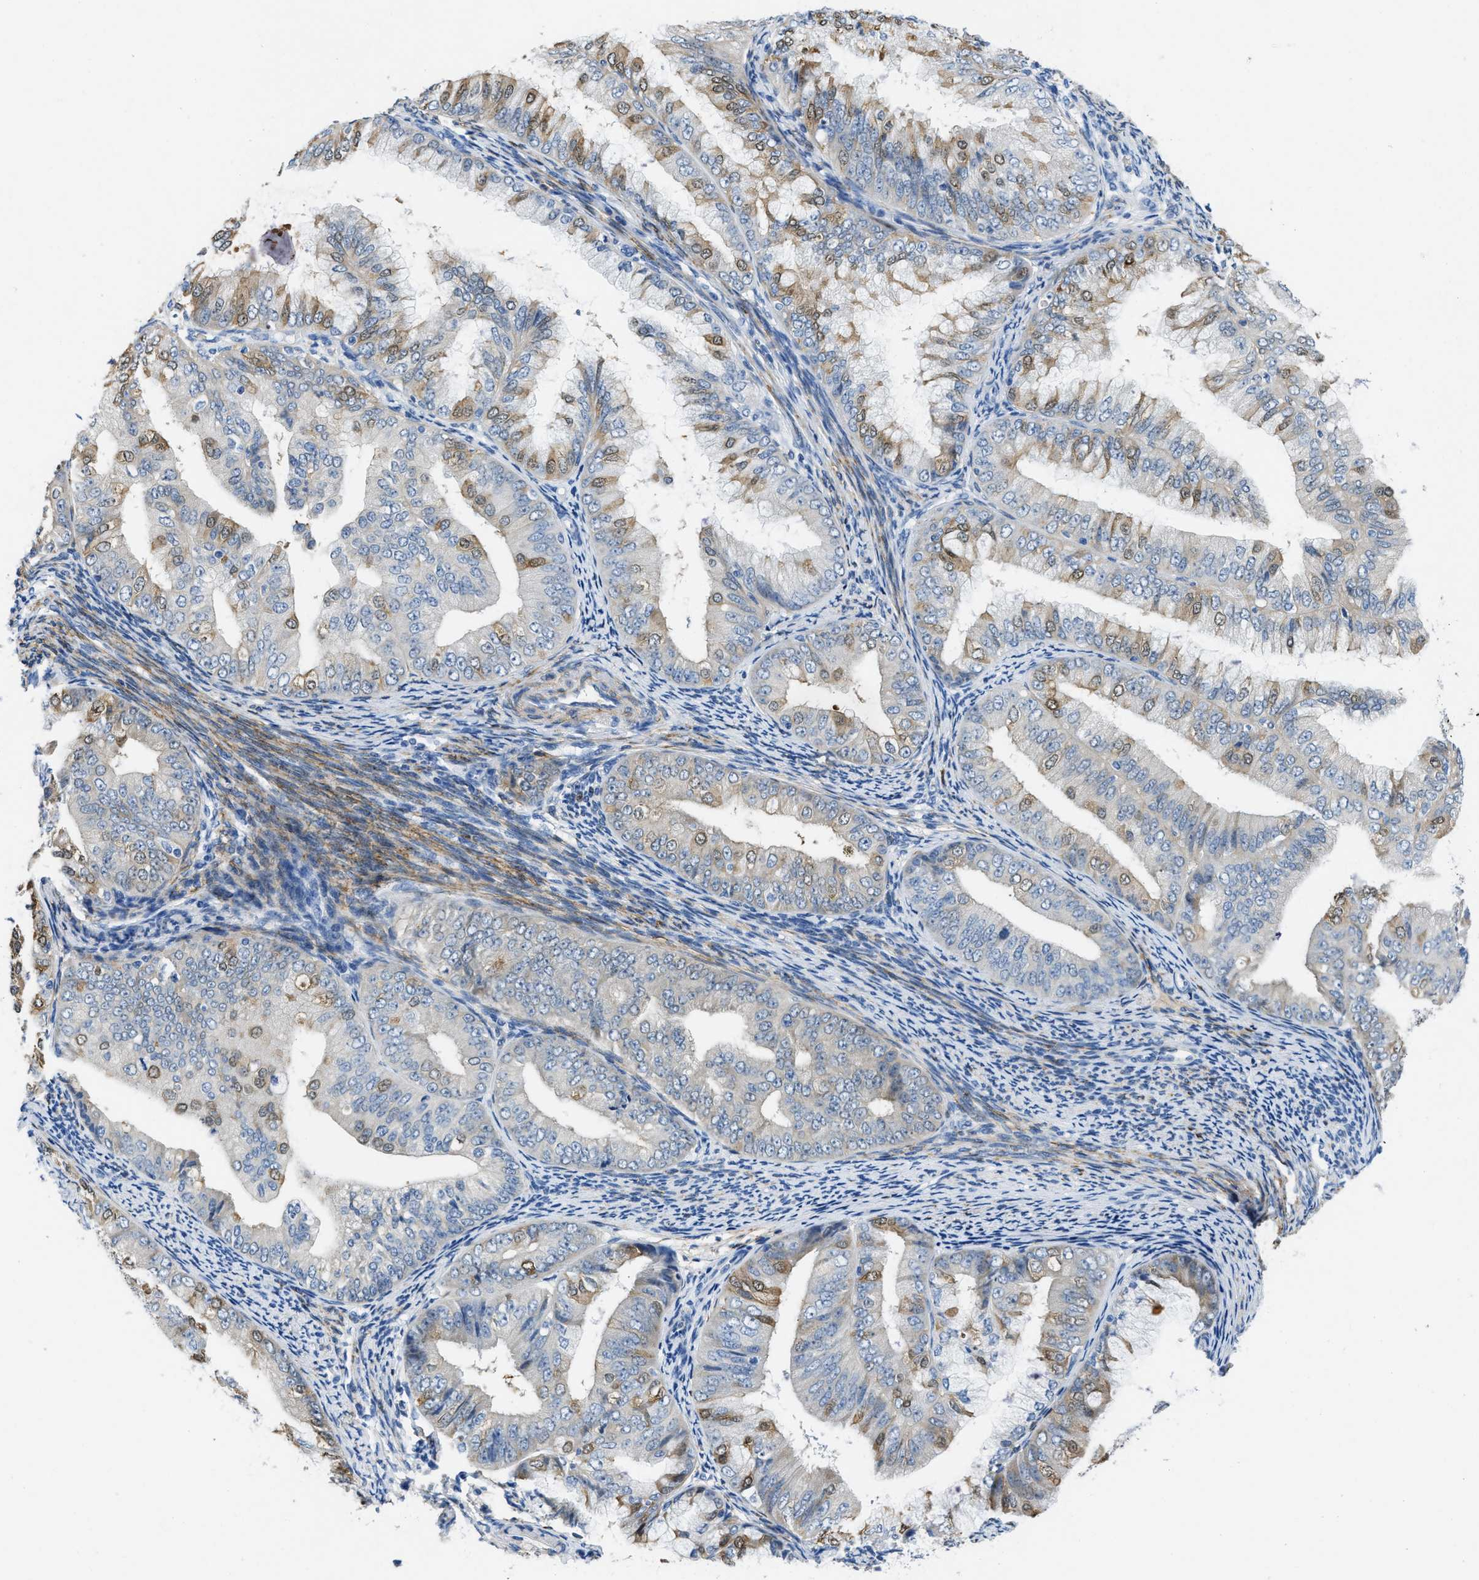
{"staining": {"intensity": "moderate", "quantity": "25%-75%", "location": "cytoplasmic/membranous"}, "tissue": "endometrial cancer", "cell_type": "Tumor cells", "image_type": "cancer", "snomed": [{"axis": "morphology", "description": "Adenocarcinoma, NOS"}, {"axis": "topography", "description": "Endometrium"}], "caption": "Tumor cells reveal medium levels of moderate cytoplasmic/membranous staining in about 25%-75% of cells in endometrial cancer (adenocarcinoma).", "gene": "SPEG", "patient": {"sex": "female", "age": 63}}